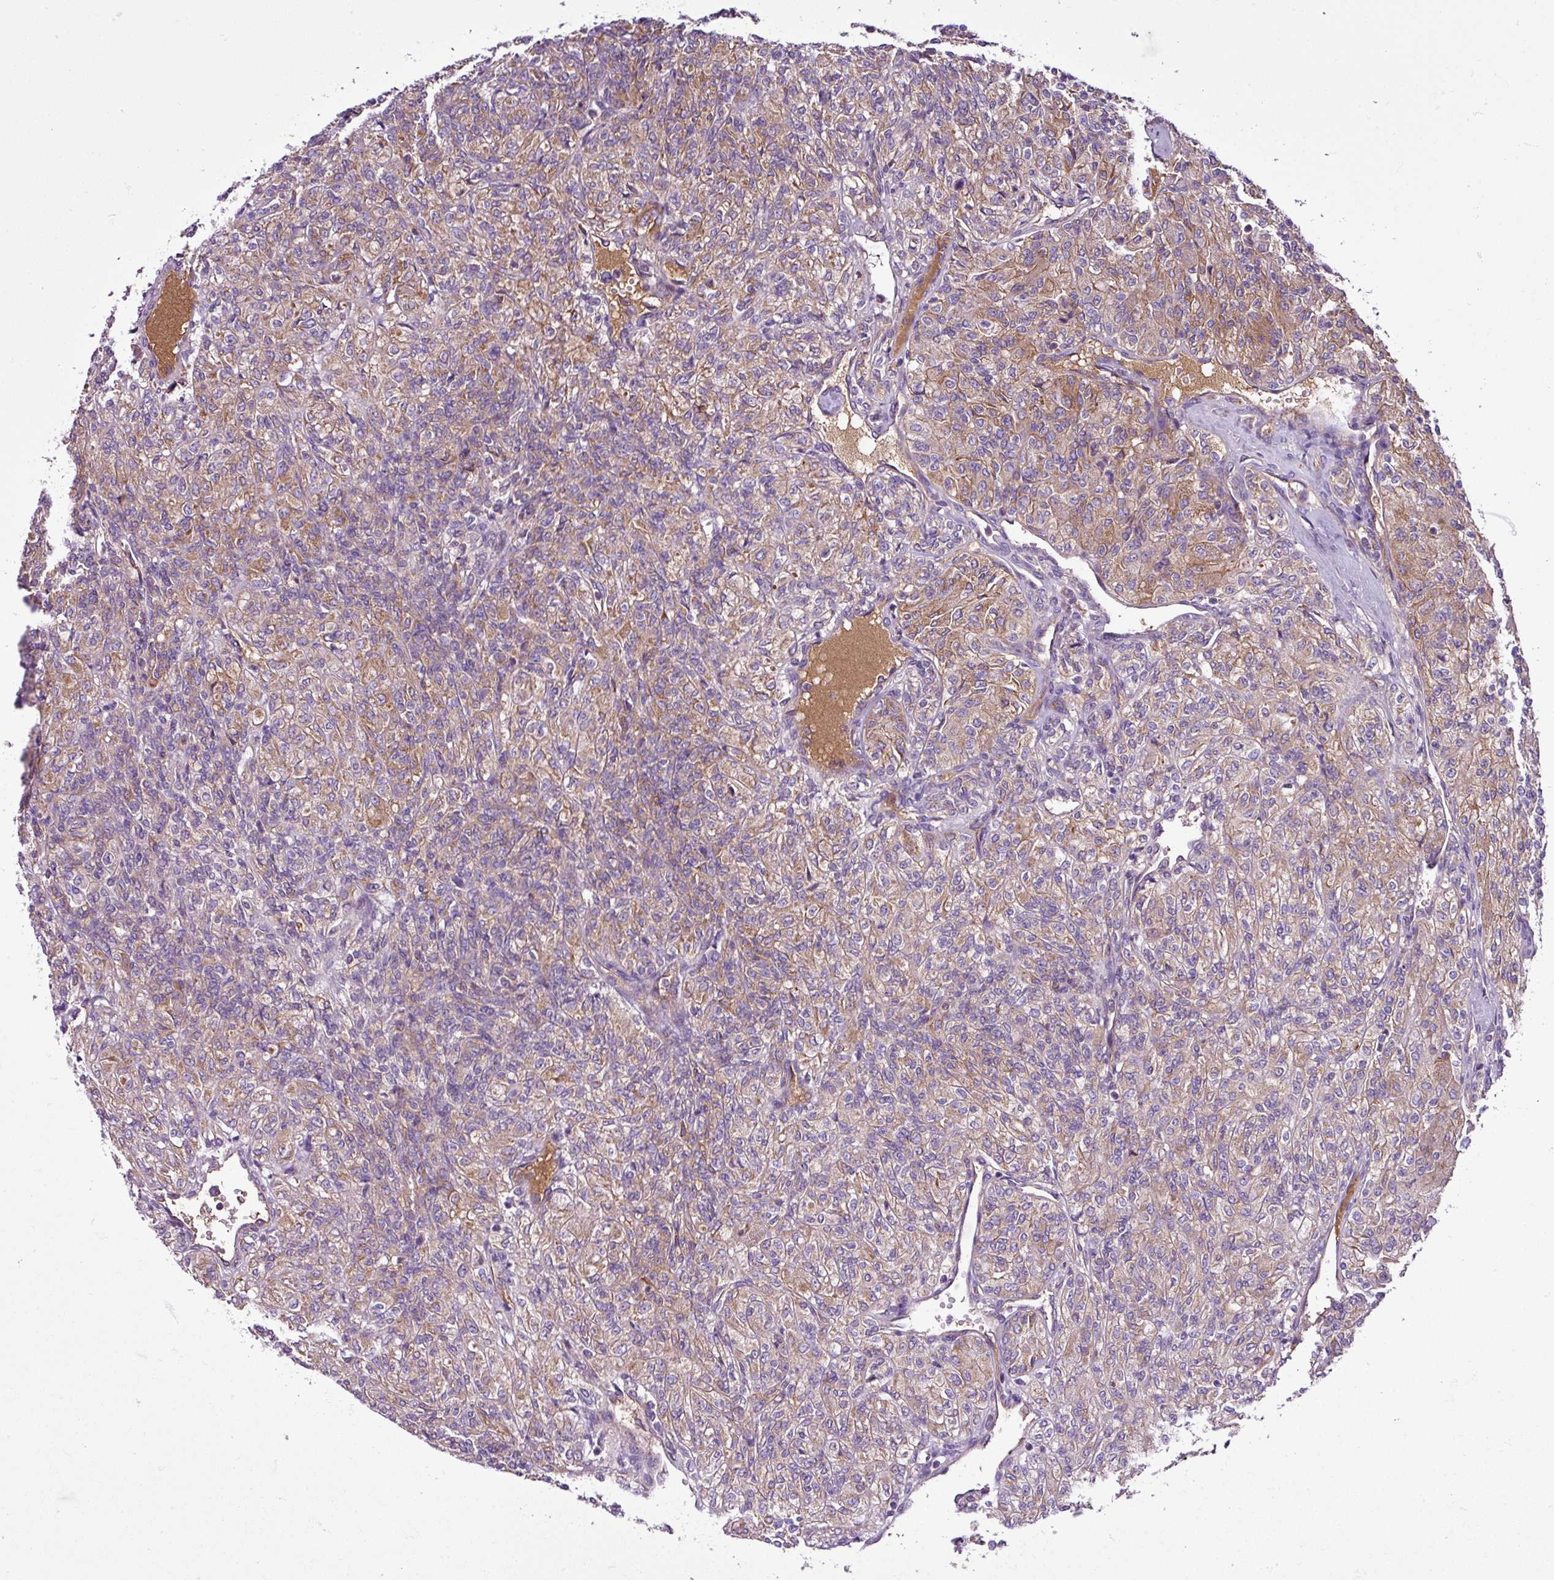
{"staining": {"intensity": "moderate", "quantity": ">75%", "location": "cytoplasmic/membranous"}, "tissue": "renal cancer", "cell_type": "Tumor cells", "image_type": "cancer", "snomed": [{"axis": "morphology", "description": "Adenocarcinoma, NOS"}, {"axis": "topography", "description": "Kidney"}], "caption": "IHC image of human renal cancer (adenocarcinoma) stained for a protein (brown), which demonstrates medium levels of moderate cytoplasmic/membranous staining in approximately >75% of tumor cells.", "gene": "CWH43", "patient": {"sex": "male", "age": 77}}